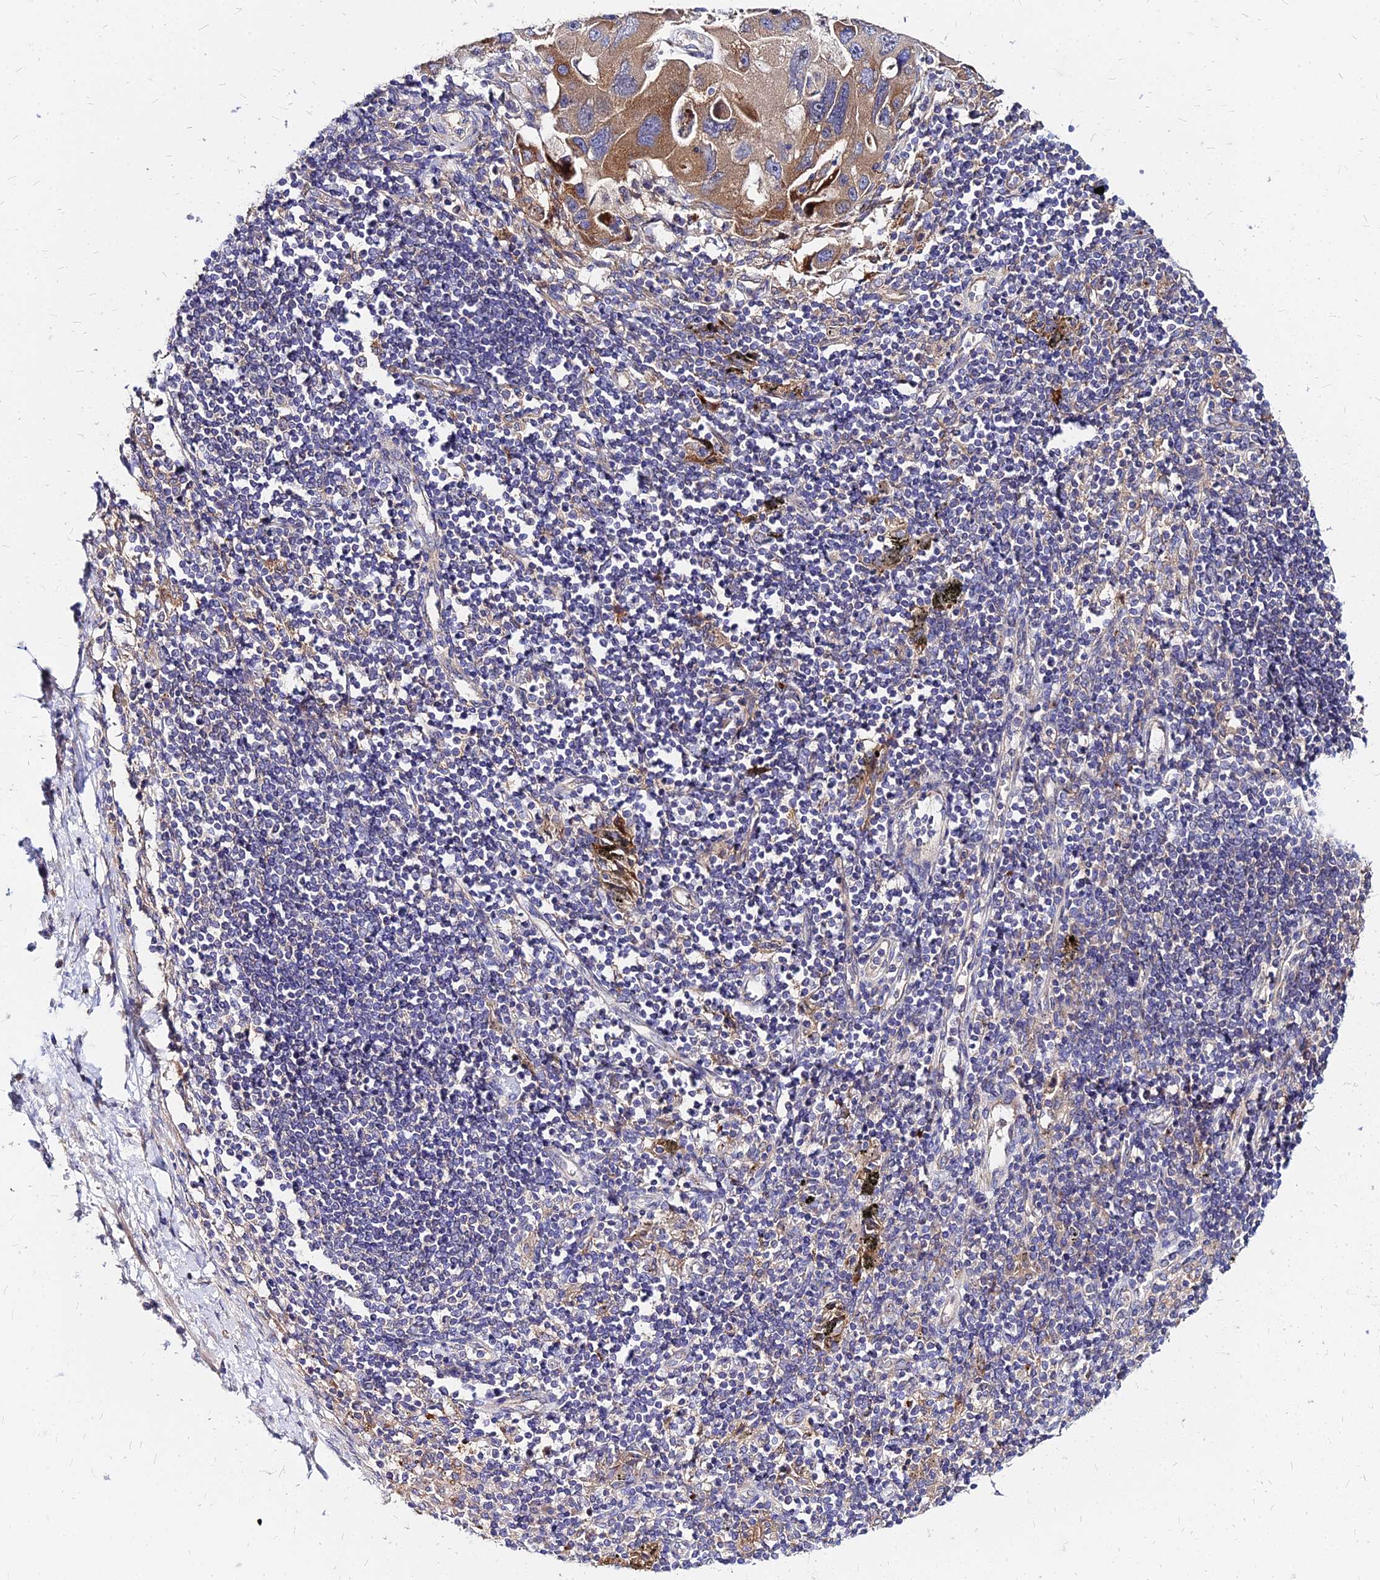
{"staining": {"intensity": "moderate", "quantity": ">75%", "location": "cytoplasmic/membranous"}, "tissue": "lung cancer", "cell_type": "Tumor cells", "image_type": "cancer", "snomed": [{"axis": "morphology", "description": "Adenocarcinoma, NOS"}, {"axis": "topography", "description": "Lung"}], "caption": "Moderate cytoplasmic/membranous protein expression is seen in about >75% of tumor cells in adenocarcinoma (lung).", "gene": "COMMD10", "patient": {"sex": "female", "age": 54}}